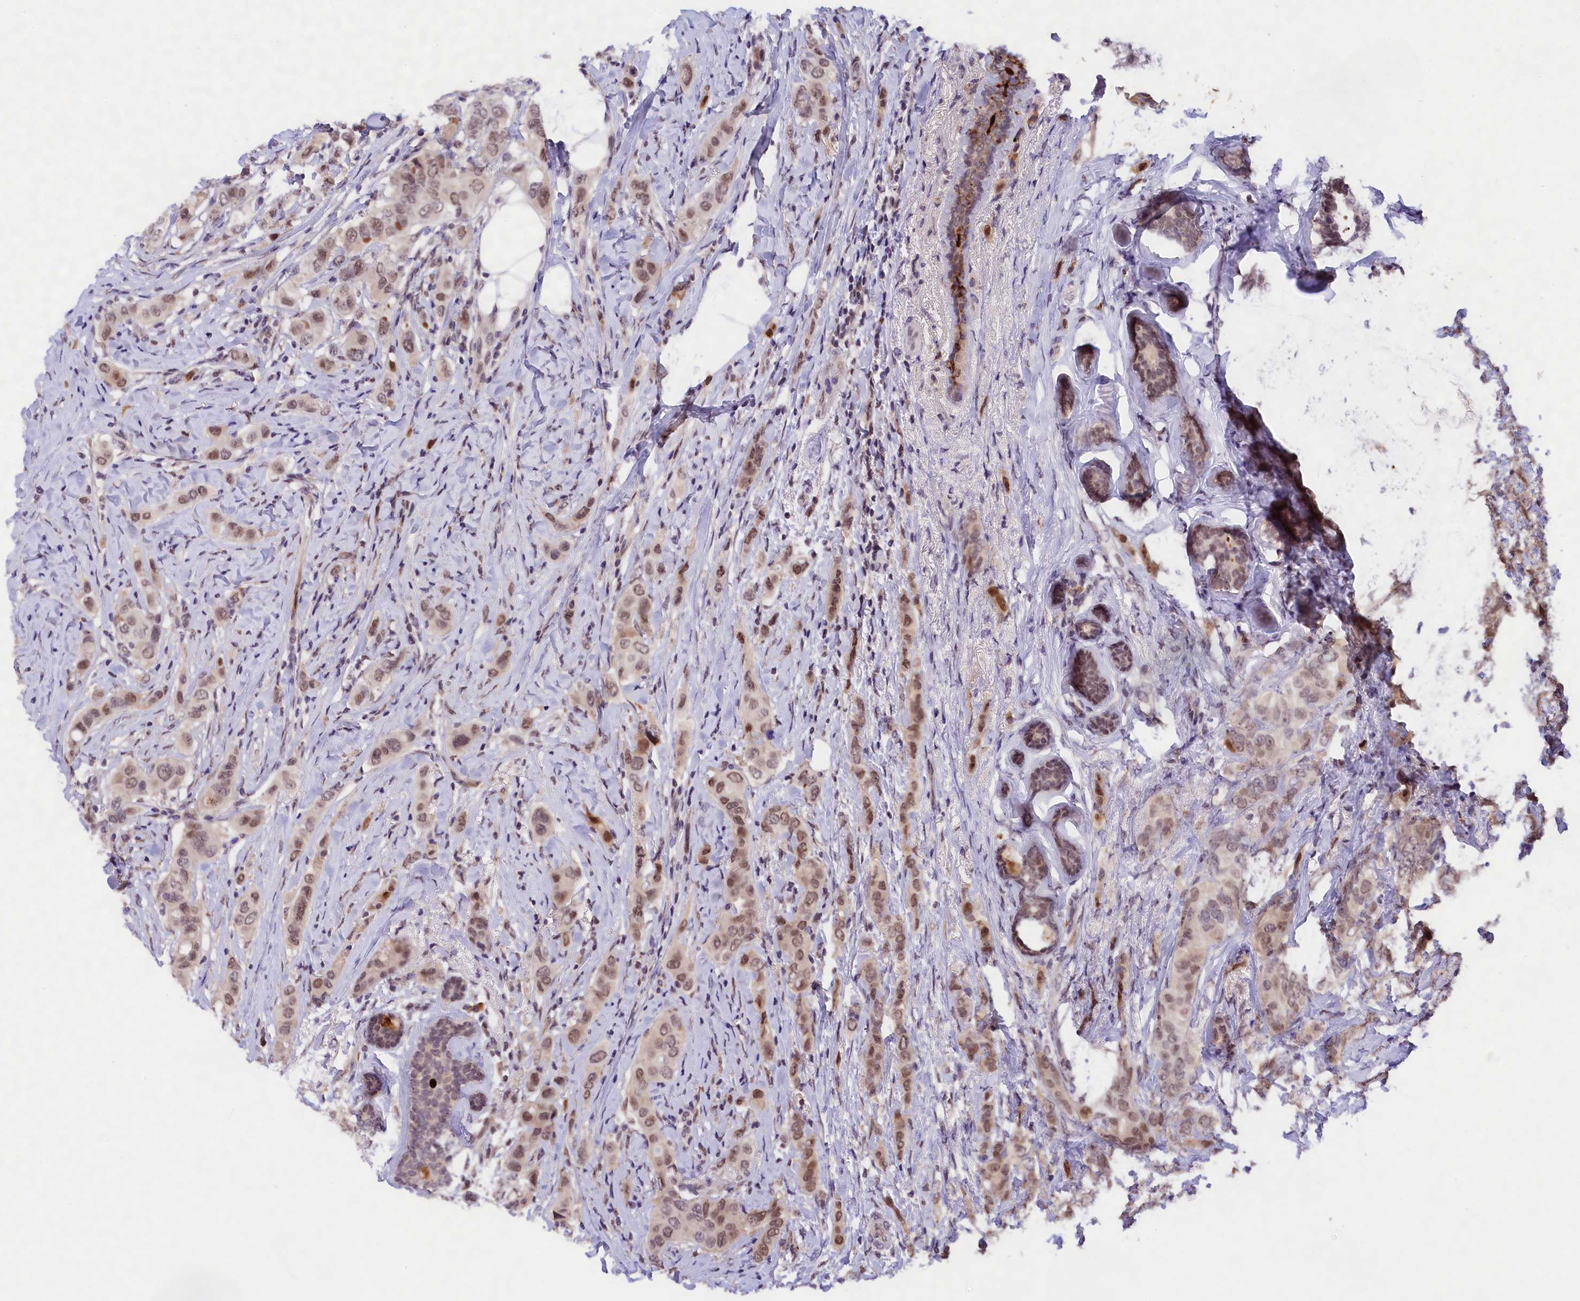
{"staining": {"intensity": "moderate", "quantity": ">75%", "location": "nuclear"}, "tissue": "breast cancer", "cell_type": "Tumor cells", "image_type": "cancer", "snomed": [{"axis": "morphology", "description": "Lobular carcinoma"}, {"axis": "topography", "description": "Breast"}], "caption": "A micrograph of breast cancer stained for a protein shows moderate nuclear brown staining in tumor cells.", "gene": "FBXO45", "patient": {"sex": "female", "age": 51}}